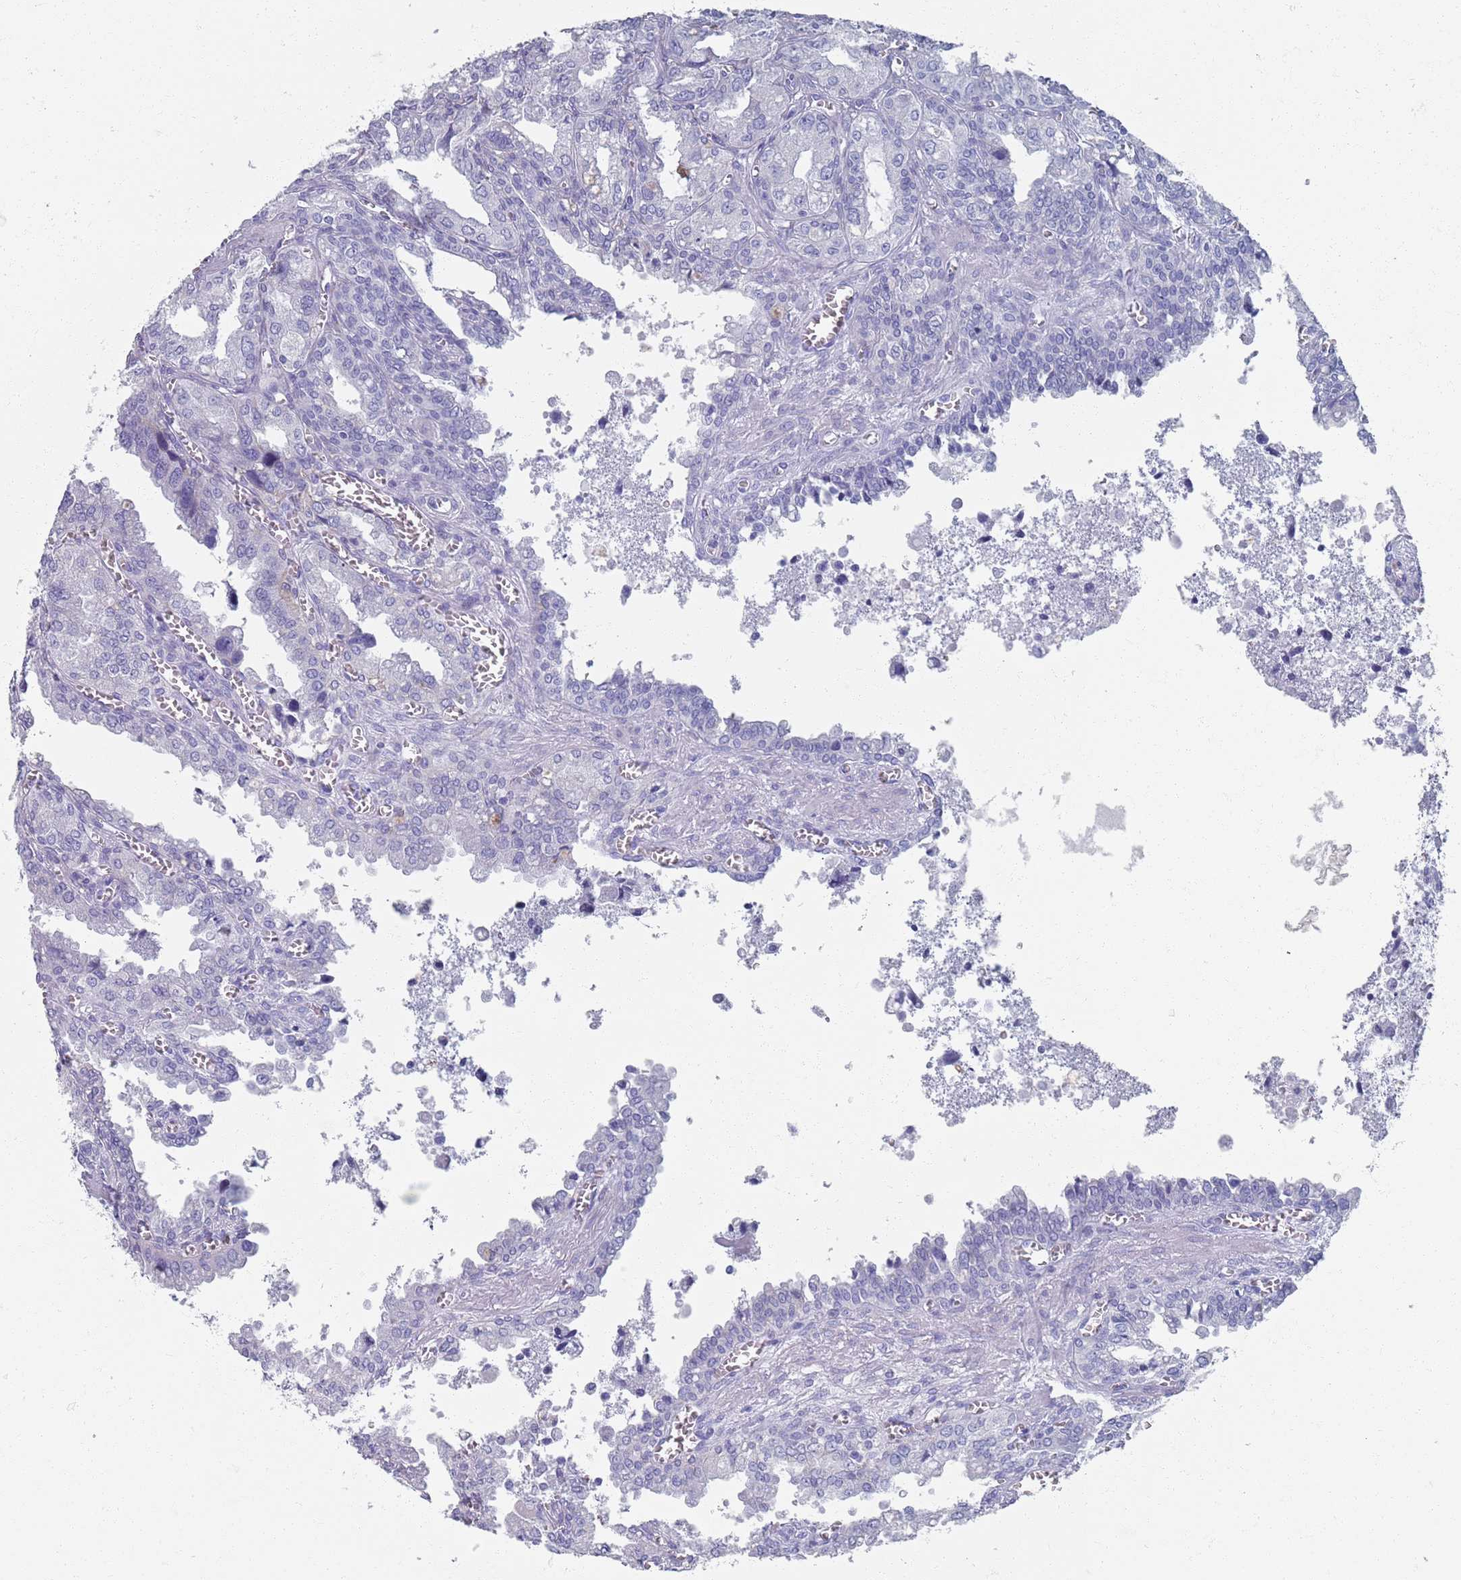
{"staining": {"intensity": "weak", "quantity": "<25%", "location": "cytoplasmic/membranous"}, "tissue": "seminal vesicle", "cell_type": "Glandular cells", "image_type": "normal", "snomed": [{"axis": "morphology", "description": "Normal tissue, NOS"}, {"axis": "topography", "description": "Seminal veicle"}], "caption": "Seminal vesicle stained for a protein using immunohistochemistry (IHC) displays no positivity glandular cells.", "gene": "PLOD1", "patient": {"sex": "male", "age": 67}}